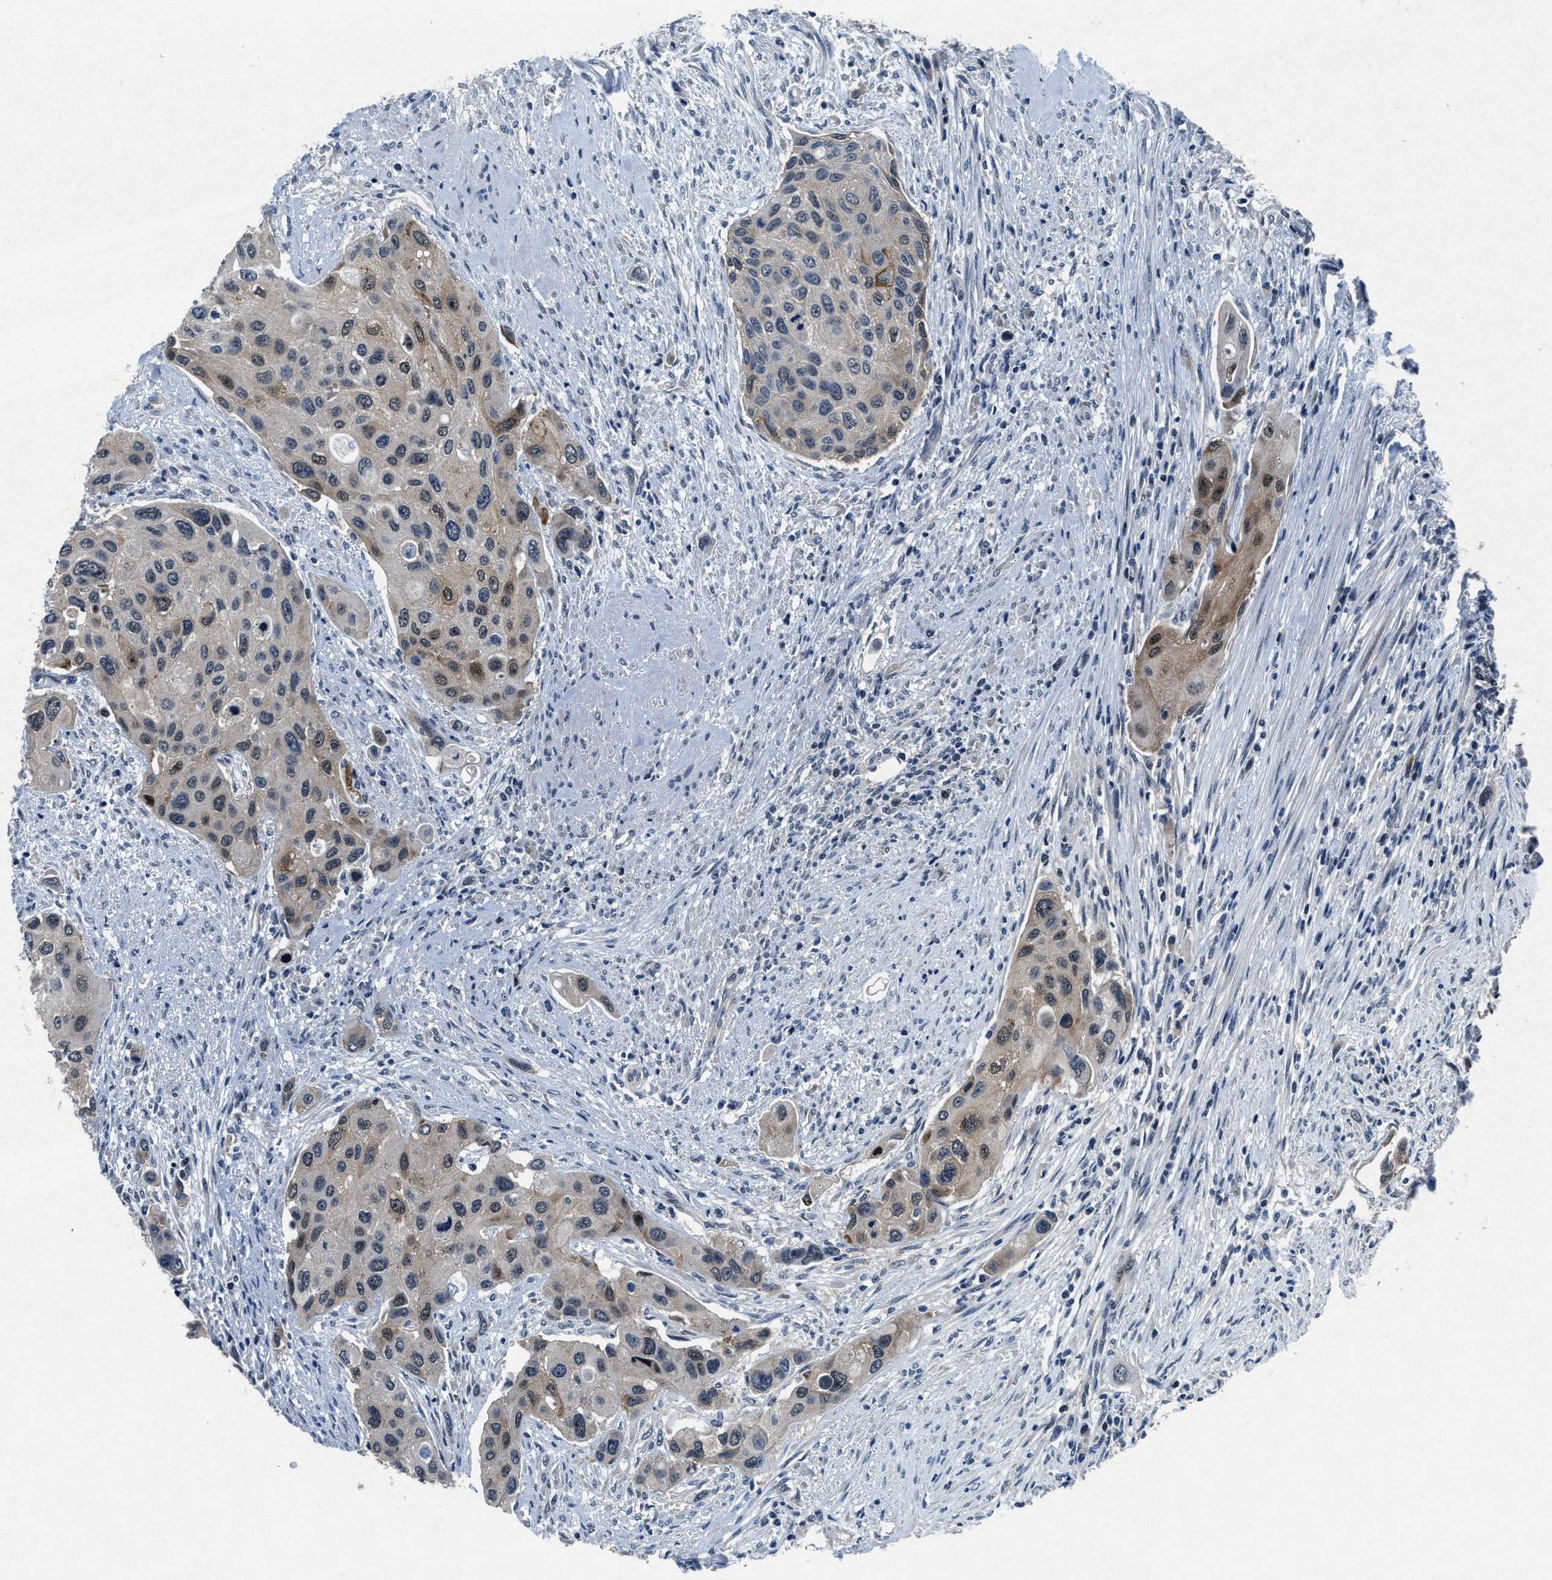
{"staining": {"intensity": "weak", "quantity": ">75%", "location": "cytoplasmic/membranous"}, "tissue": "urothelial cancer", "cell_type": "Tumor cells", "image_type": "cancer", "snomed": [{"axis": "morphology", "description": "Urothelial carcinoma, High grade"}, {"axis": "topography", "description": "Urinary bladder"}], "caption": "Immunohistochemical staining of human high-grade urothelial carcinoma shows low levels of weak cytoplasmic/membranous staining in about >75% of tumor cells. (brown staining indicates protein expression, while blue staining denotes nuclei).", "gene": "PHLDA1", "patient": {"sex": "female", "age": 56}}